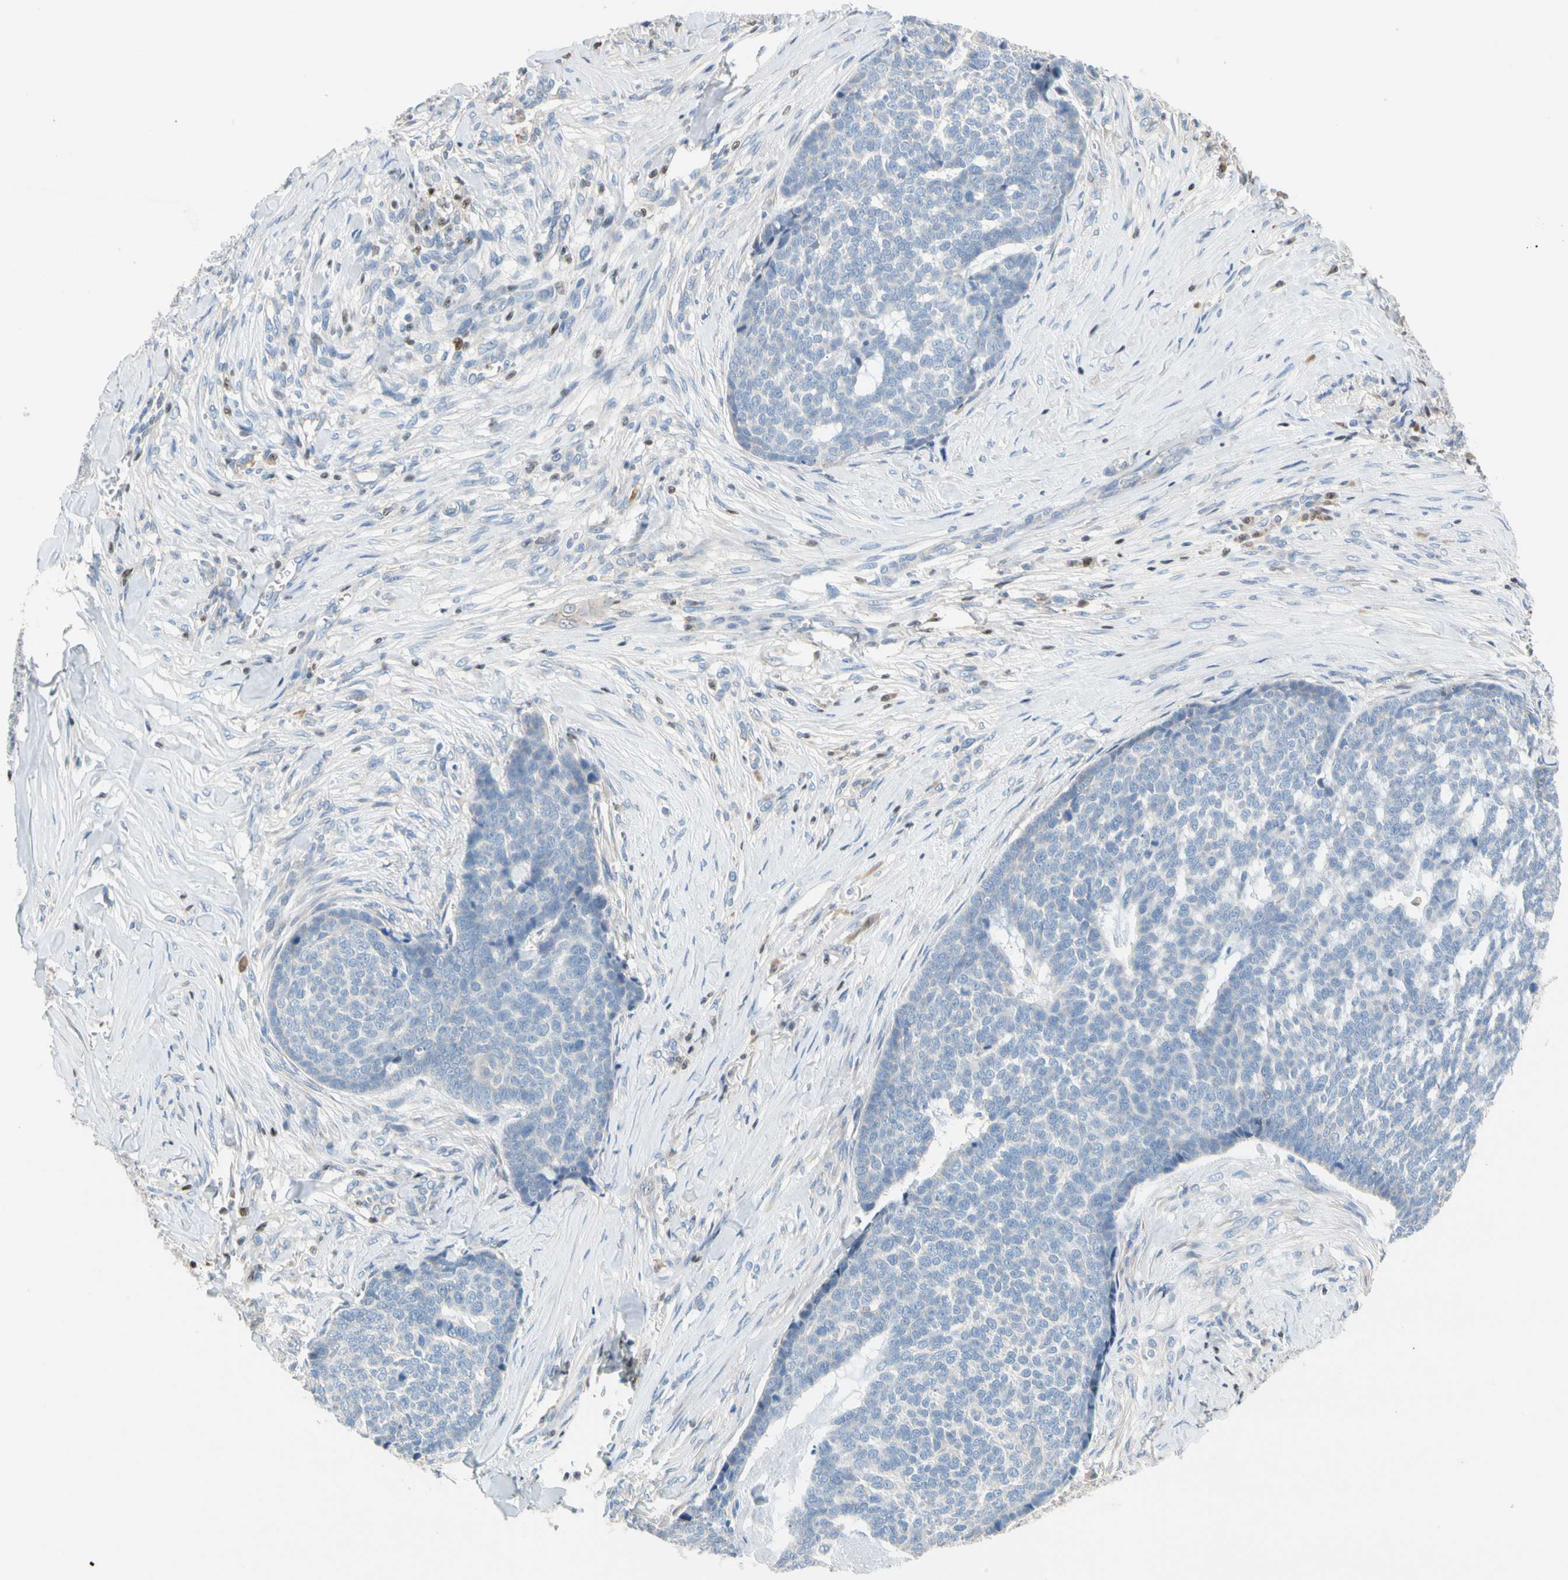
{"staining": {"intensity": "negative", "quantity": "none", "location": "none"}, "tissue": "skin cancer", "cell_type": "Tumor cells", "image_type": "cancer", "snomed": [{"axis": "morphology", "description": "Basal cell carcinoma"}, {"axis": "topography", "description": "Skin"}], "caption": "DAB (3,3'-diaminobenzidine) immunohistochemical staining of basal cell carcinoma (skin) shows no significant staining in tumor cells.", "gene": "SP140", "patient": {"sex": "male", "age": 84}}